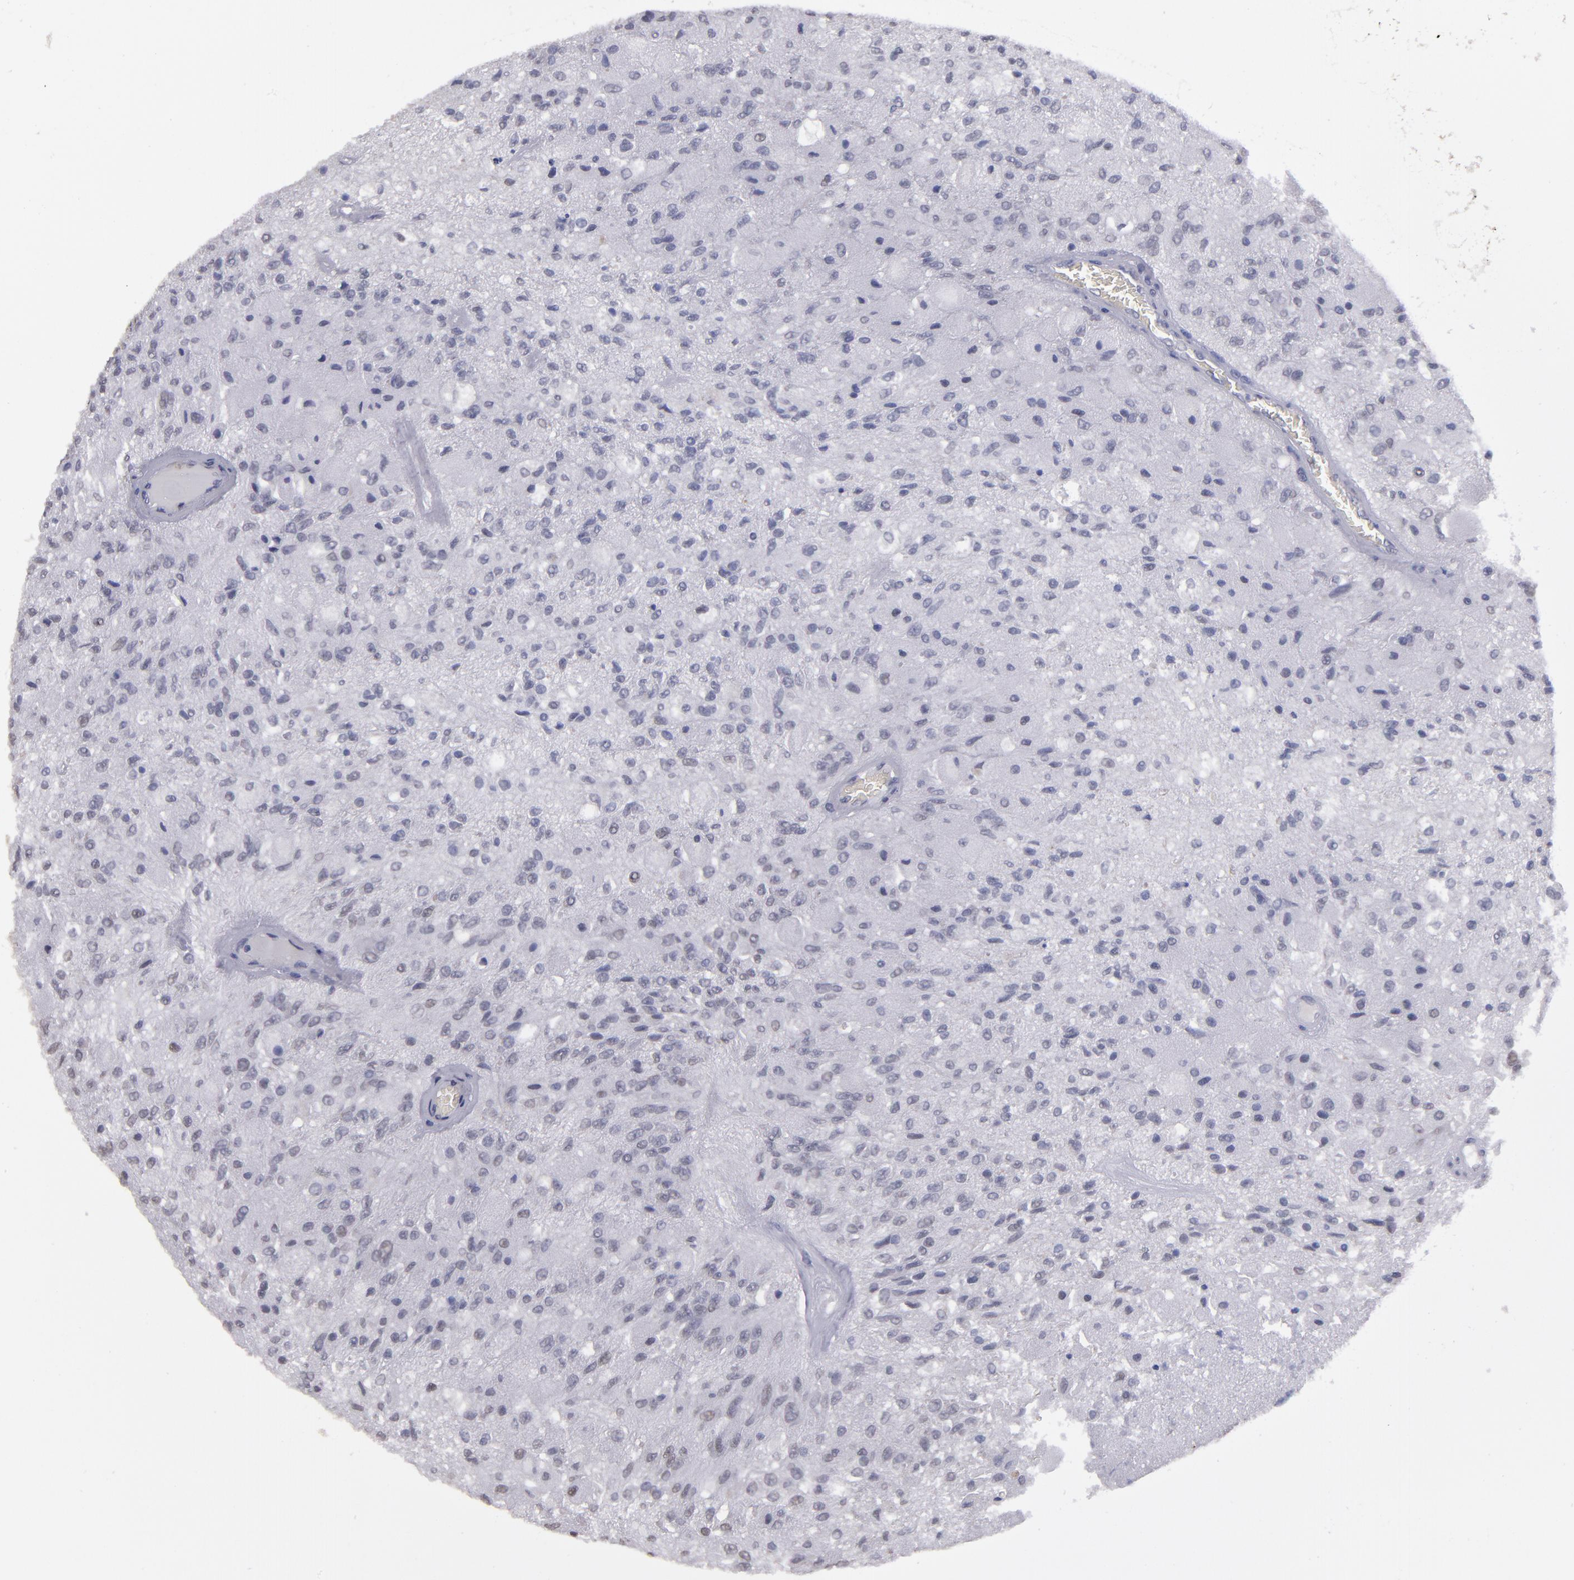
{"staining": {"intensity": "weak", "quantity": "<25%", "location": "nuclear"}, "tissue": "glioma", "cell_type": "Tumor cells", "image_type": "cancer", "snomed": [{"axis": "morphology", "description": "Normal tissue, NOS"}, {"axis": "morphology", "description": "Glioma, malignant, High grade"}, {"axis": "topography", "description": "Cerebral cortex"}], "caption": "Protein analysis of glioma demonstrates no significant positivity in tumor cells.", "gene": "IRF4", "patient": {"sex": "male", "age": 77}}